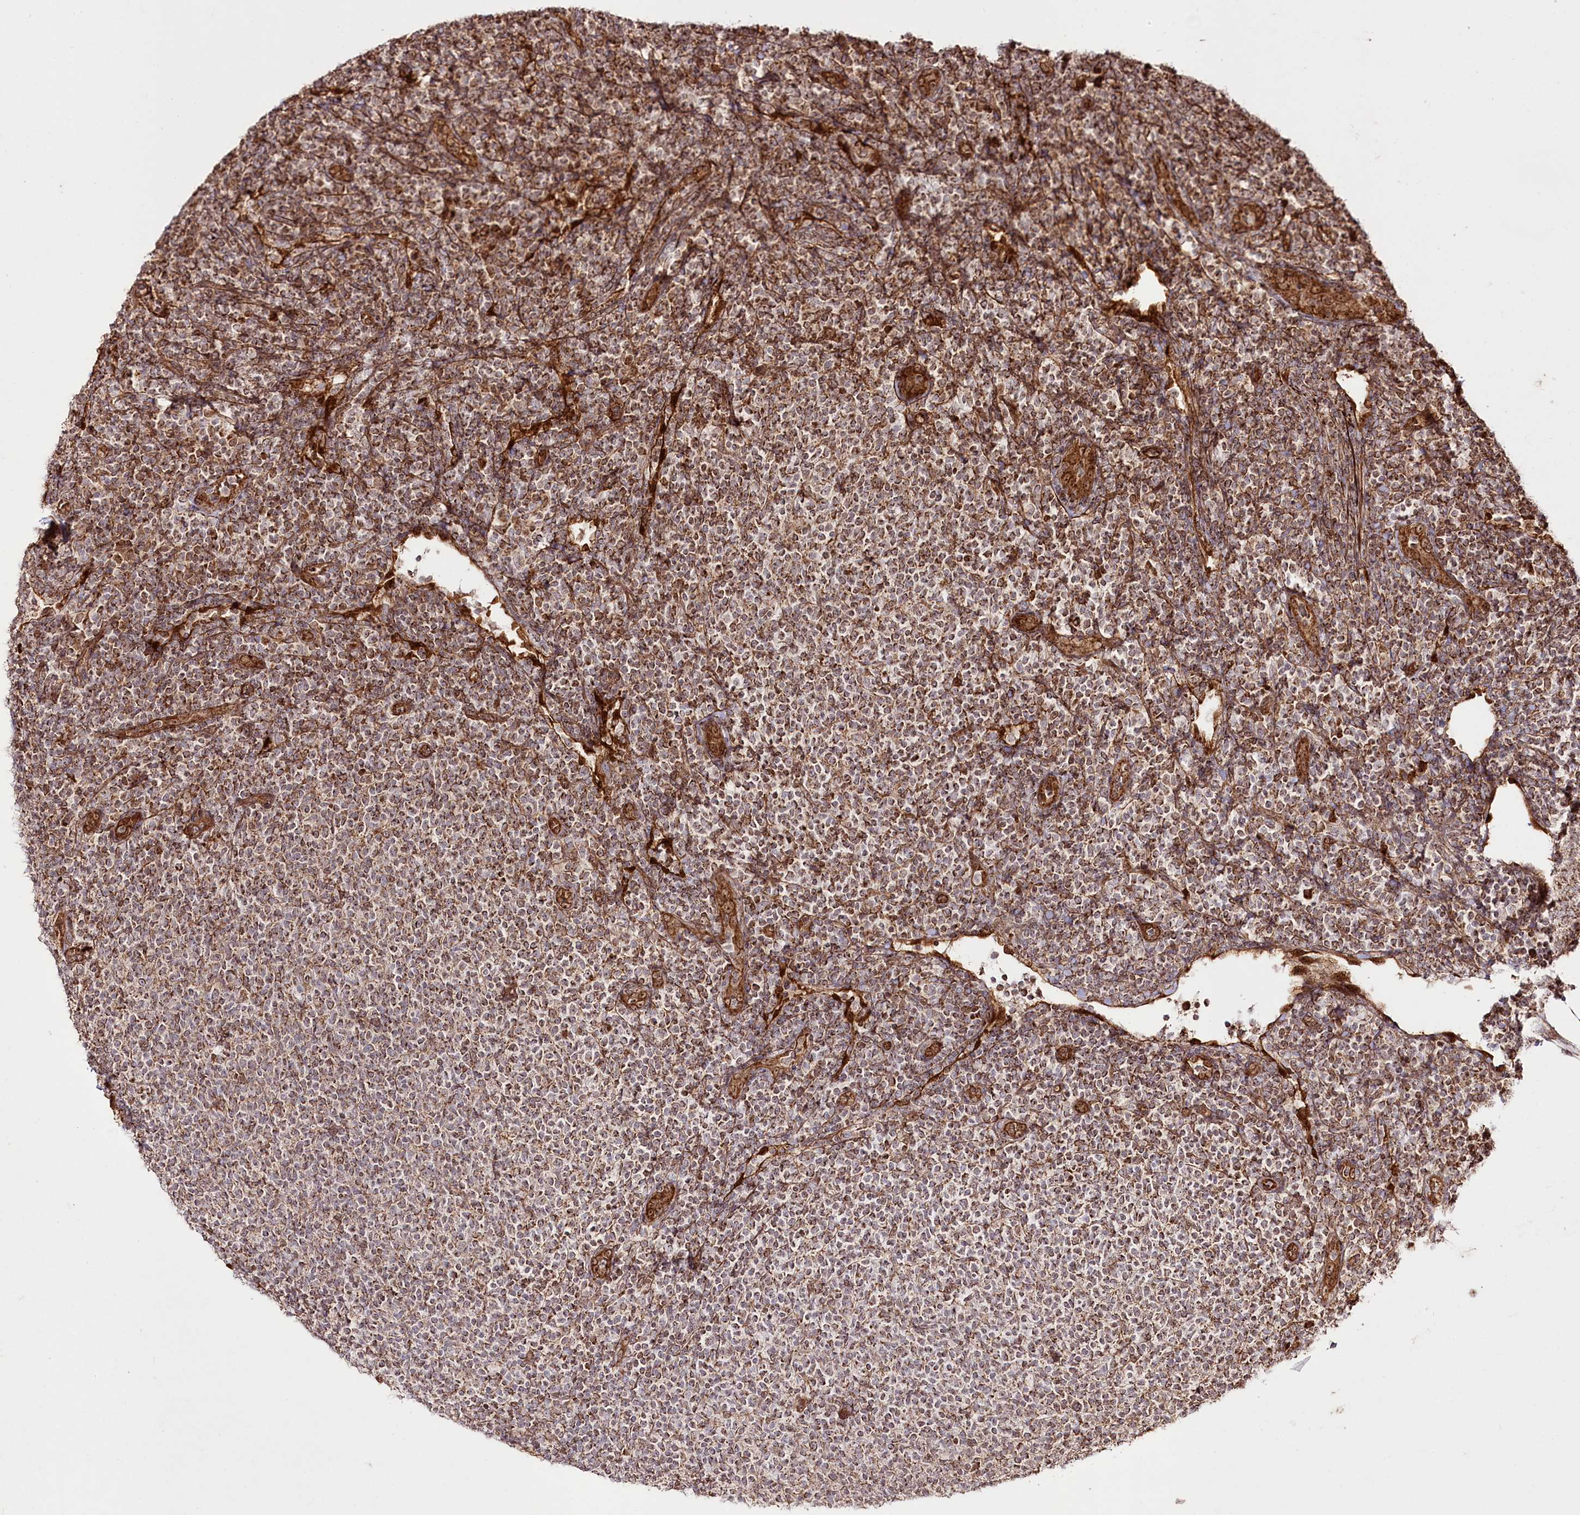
{"staining": {"intensity": "moderate", "quantity": "25%-75%", "location": "cytoplasmic/membranous"}, "tissue": "lymphoma", "cell_type": "Tumor cells", "image_type": "cancer", "snomed": [{"axis": "morphology", "description": "Malignant lymphoma, non-Hodgkin's type, Low grade"}, {"axis": "topography", "description": "Lymph node"}], "caption": "Brown immunohistochemical staining in lymphoma displays moderate cytoplasmic/membranous expression in about 25%-75% of tumor cells. (Stains: DAB in brown, nuclei in blue, Microscopy: brightfield microscopy at high magnification).", "gene": "REXO2", "patient": {"sex": "male", "age": 66}}